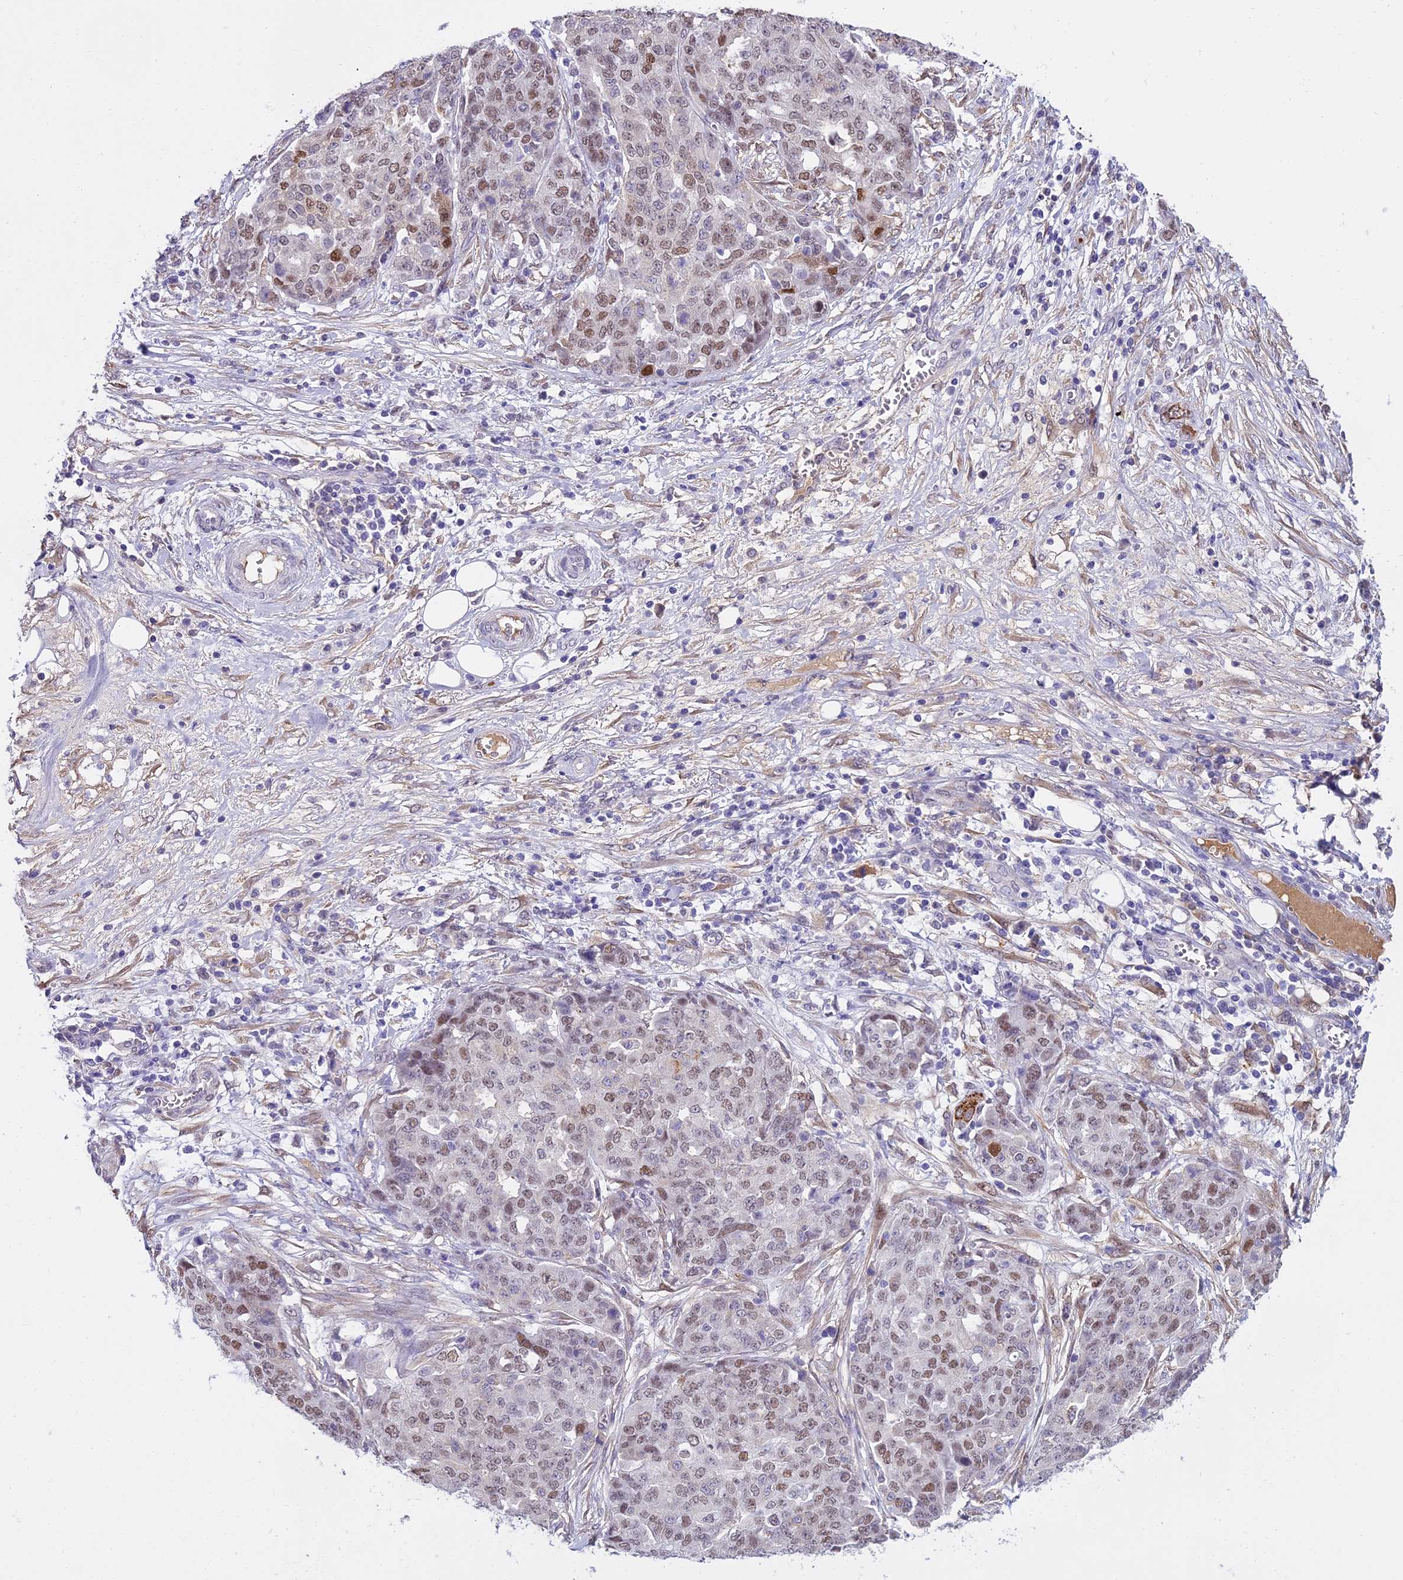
{"staining": {"intensity": "weak", "quantity": "25%-75%", "location": "nuclear"}, "tissue": "ovarian cancer", "cell_type": "Tumor cells", "image_type": "cancer", "snomed": [{"axis": "morphology", "description": "Cystadenocarcinoma, serous, NOS"}, {"axis": "topography", "description": "Soft tissue"}, {"axis": "topography", "description": "Ovary"}], "caption": "Ovarian cancer (serous cystadenocarcinoma) tissue reveals weak nuclear positivity in approximately 25%-75% of tumor cells, visualized by immunohistochemistry.", "gene": "MAT2A", "patient": {"sex": "female", "age": 57}}